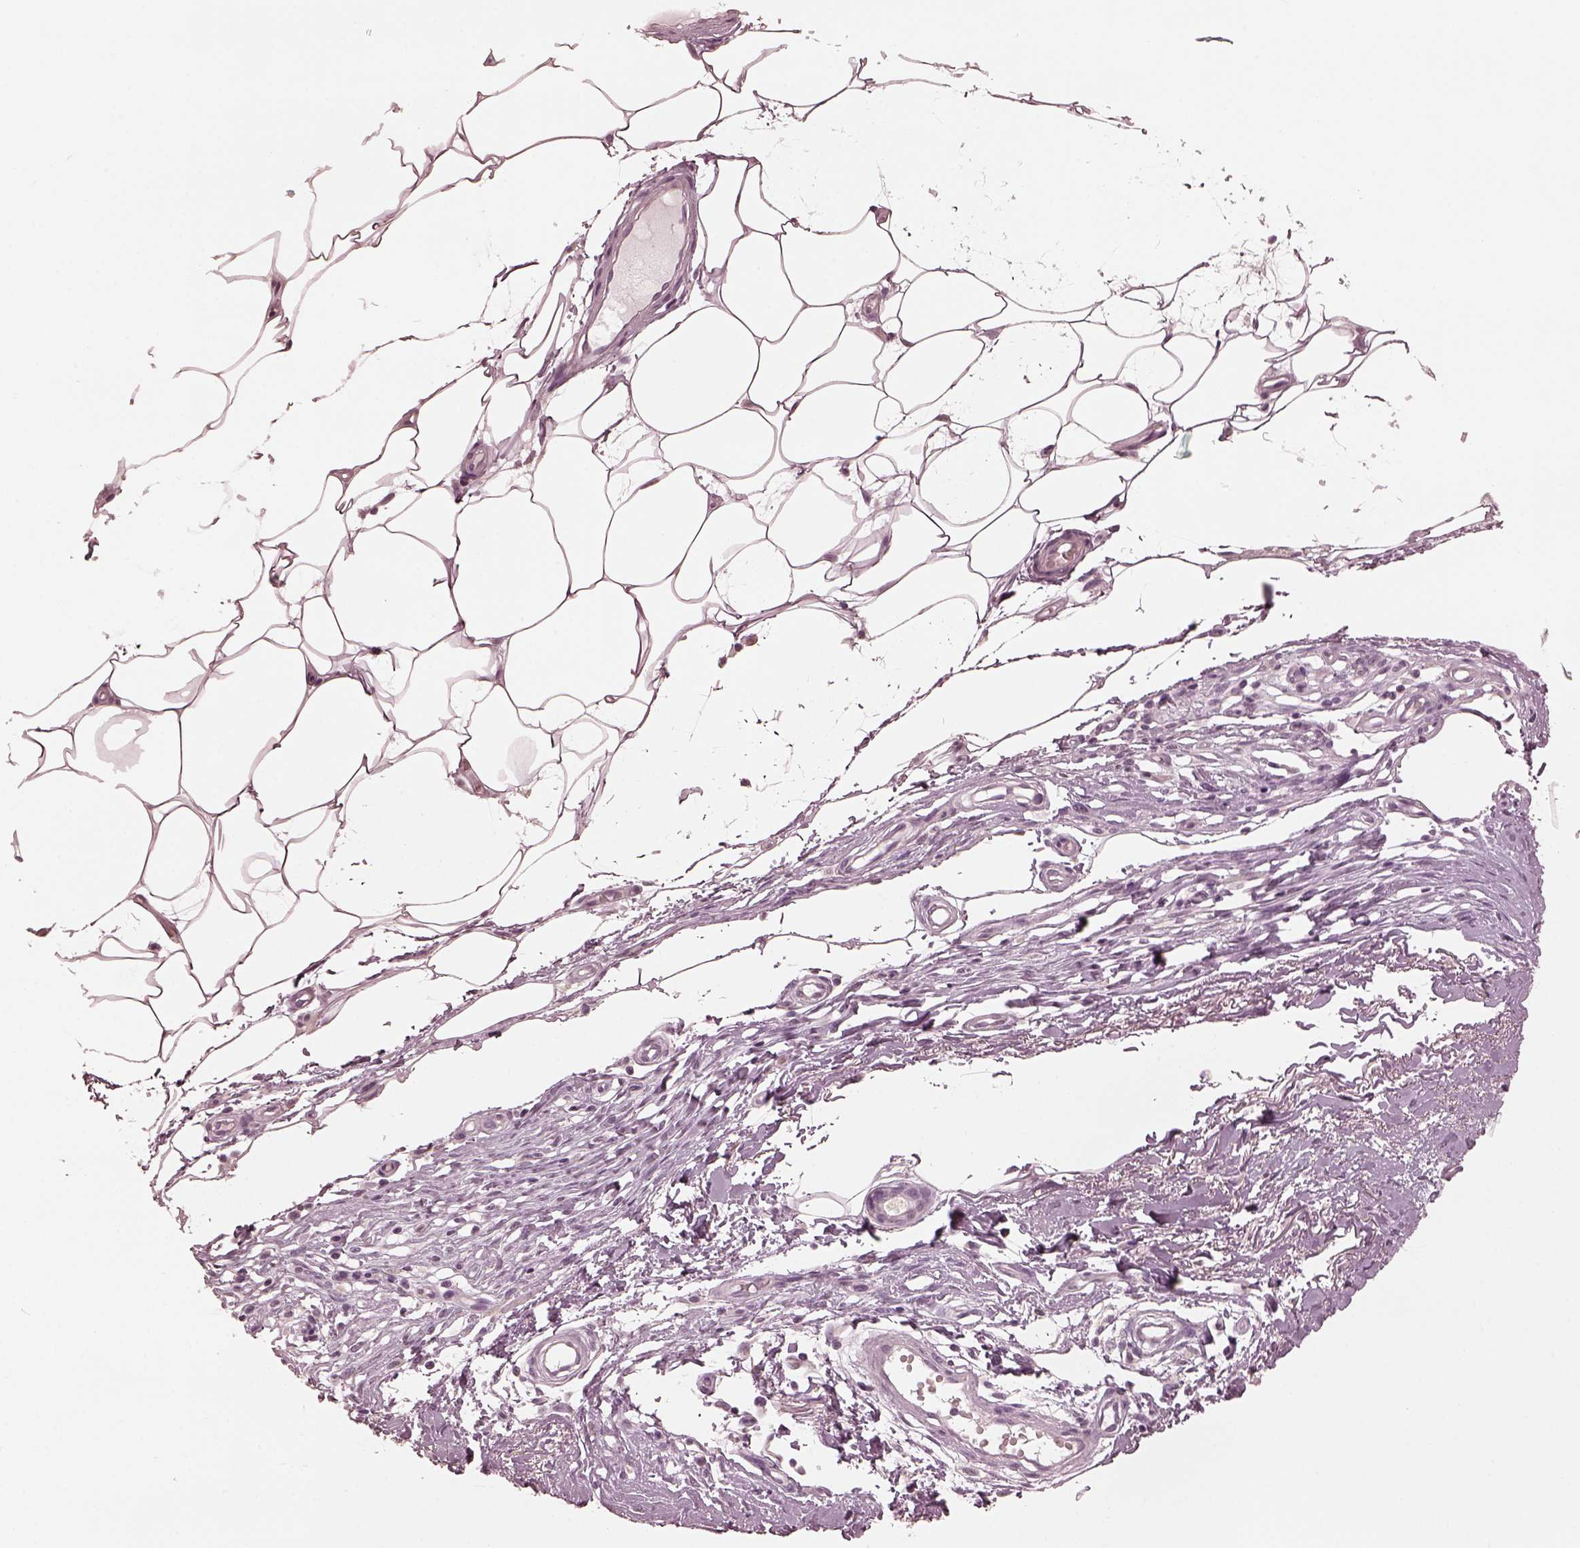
{"staining": {"intensity": "negative", "quantity": "none", "location": "none"}, "tissue": "skin", "cell_type": "Fibroblasts", "image_type": "normal", "snomed": [{"axis": "morphology", "description": "Normal tissue, NOS"}, {"axis": "topography", "description": "Skin"}], "caption": "An immunohistochemistry (IHC) micrograph of normal skin is shown. There is no staining in fibroblasts of skin. The staining is performed using DAB (3,3'-diaminobenzidine) brown chromogen with nuclei counter-stained in using hematoxylin.", "gene": "CCDC170", "patient": {"sex": "female", "age": 62}}